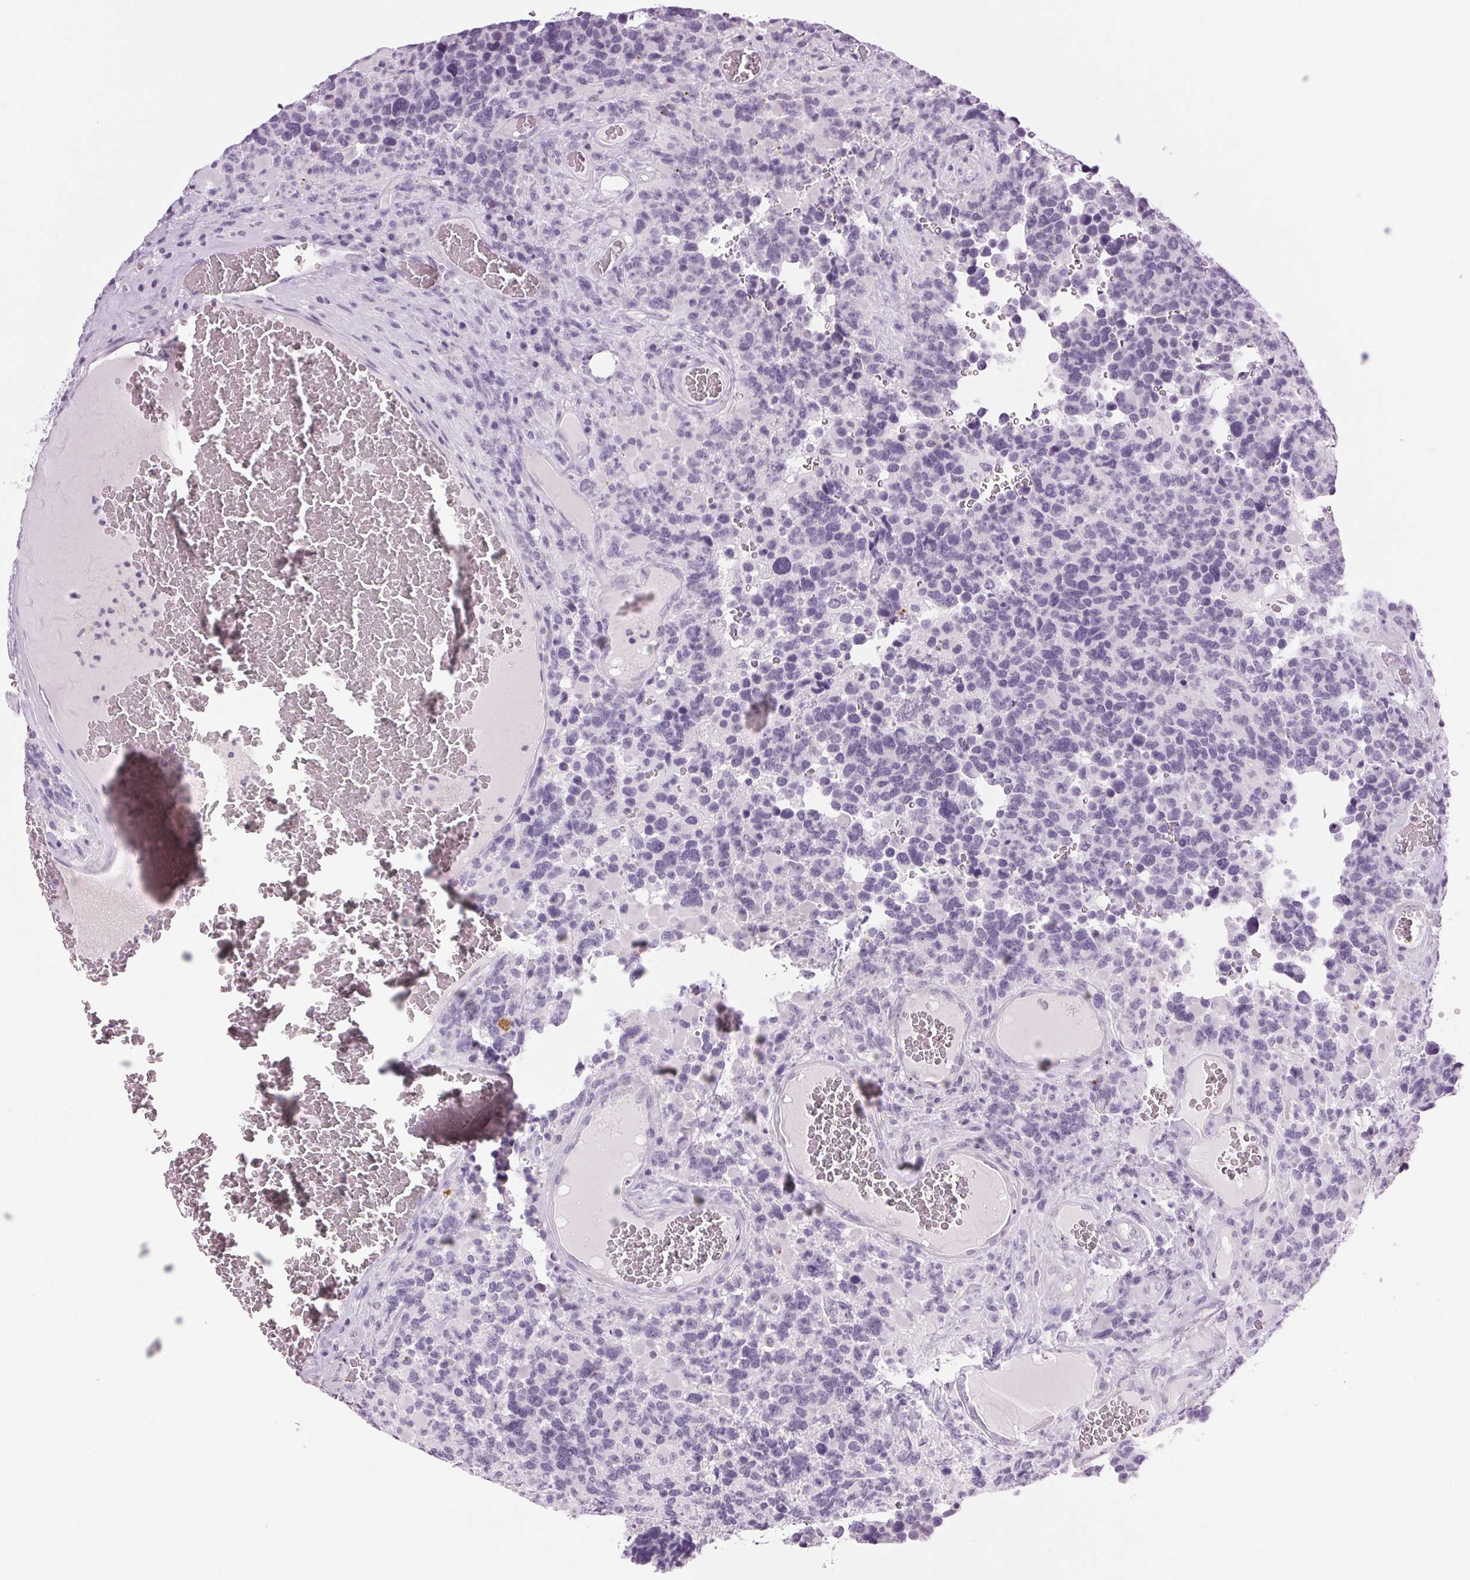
{"staining": {"intensity": "negative", "quantity": "none", "location": "none"}, "tissue": "glioma", "cell_type": "Tumor cells", "image_type": "cancer", "snomed": [{"axis": "morphology", "description": "Glioma, malignant, High grade"}, {"axis": "topography", "description": "Brain"}], "caption": "IHC histopathology image of malignant high-grade glioma stained for a protein (brown), which exhibits no expression in tumor cells.", "gene": "MPO", "patient": {"sex": "female", "age": 40}}